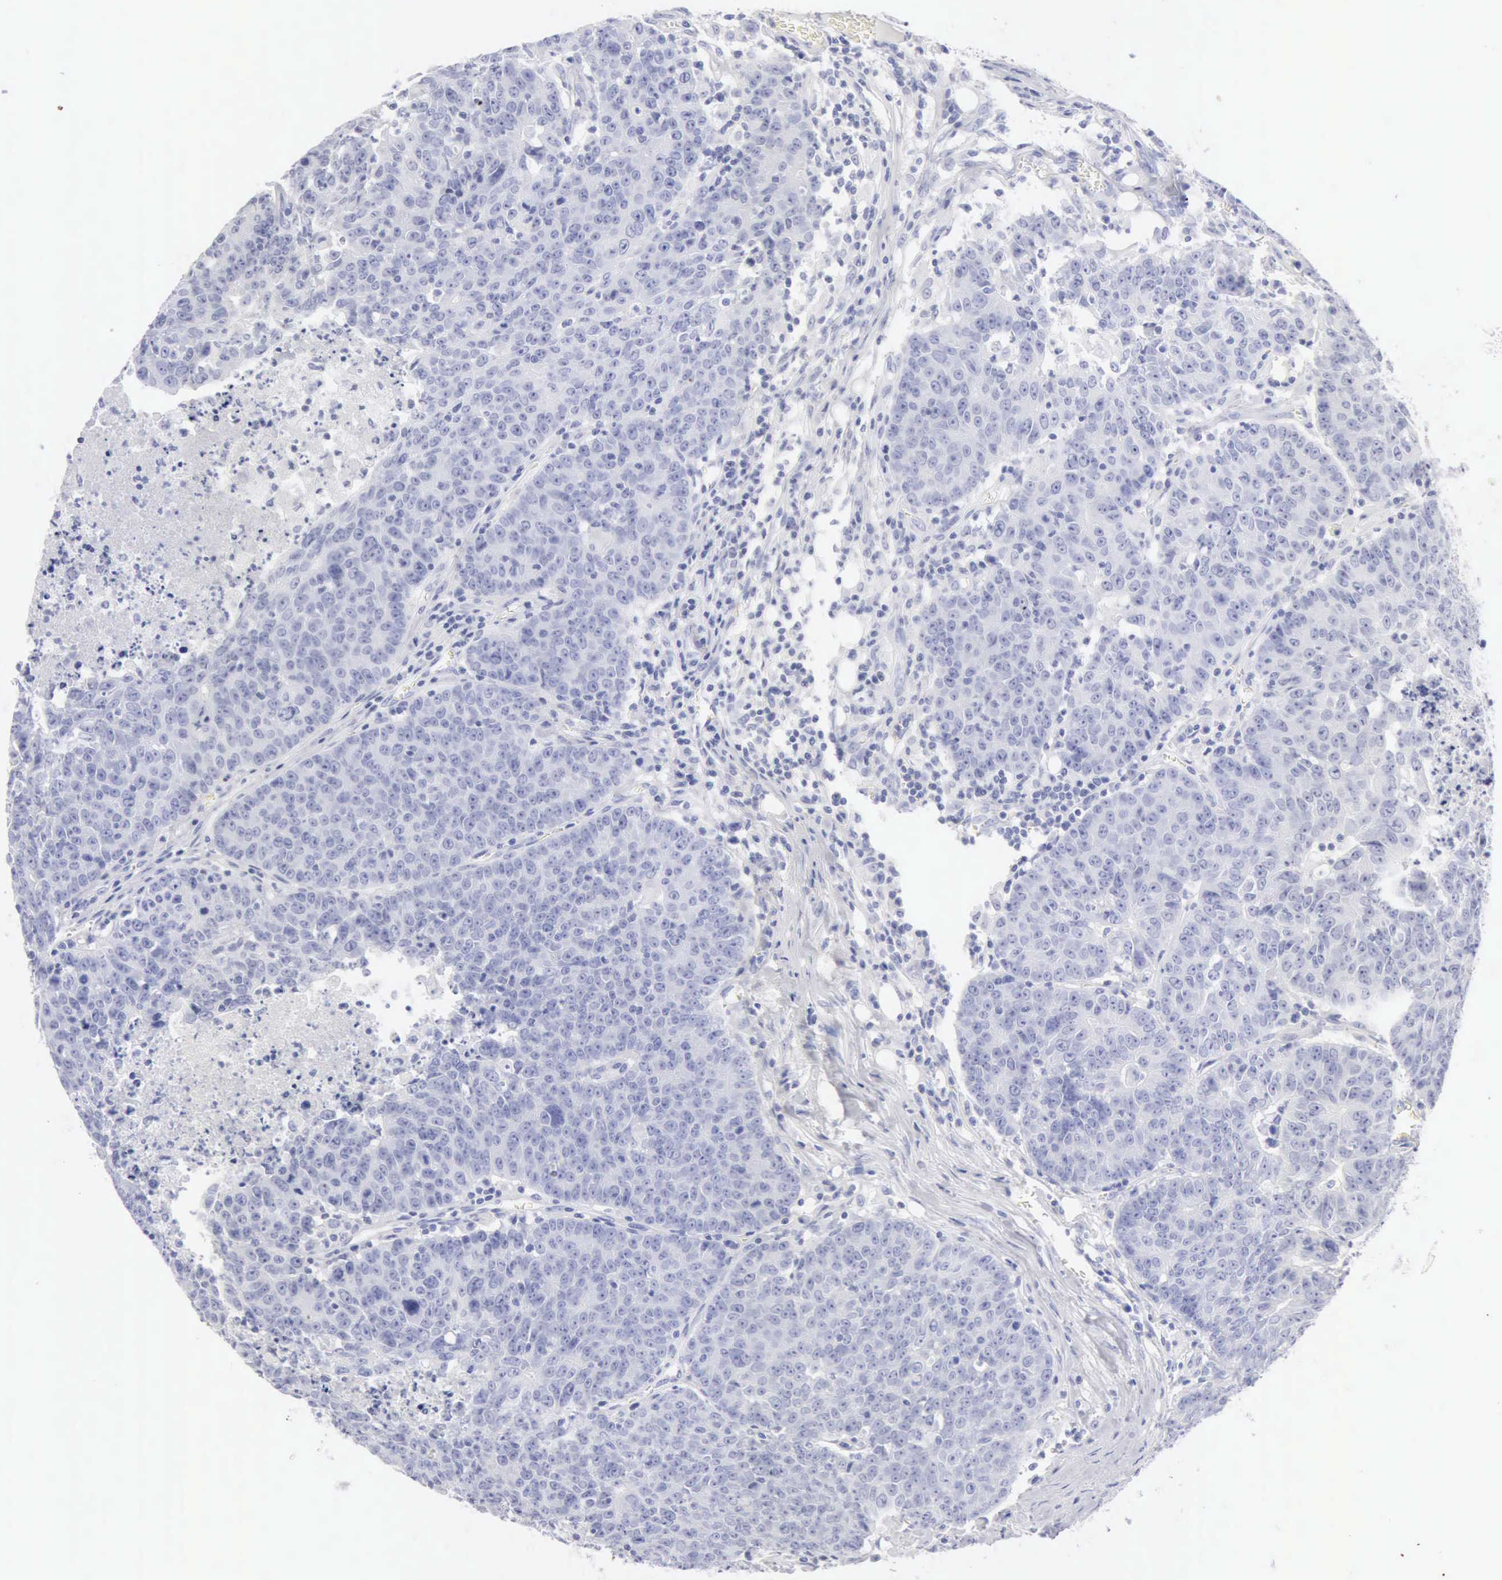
{"staining": {"intensity": "negative", "quantity": "none", "location": "none"}, "tissue": "colorectal cancer", "cell_type": "Tumor cells", "image_type": "cancer", "snomed": [{"axis": "morphology", "description": "Adenocarcinoma, NOS"}, {"axis": "topography", "description": "Colon"}], "caption": "High magnification brightfield microscopy of colorectal cancer stained with DAB (brown) and counterstained with hematoxylin (blue): tumor cells show no significant positivity.", "gene": "KRT10", "patient": {"sex": "female", "age": 53}}